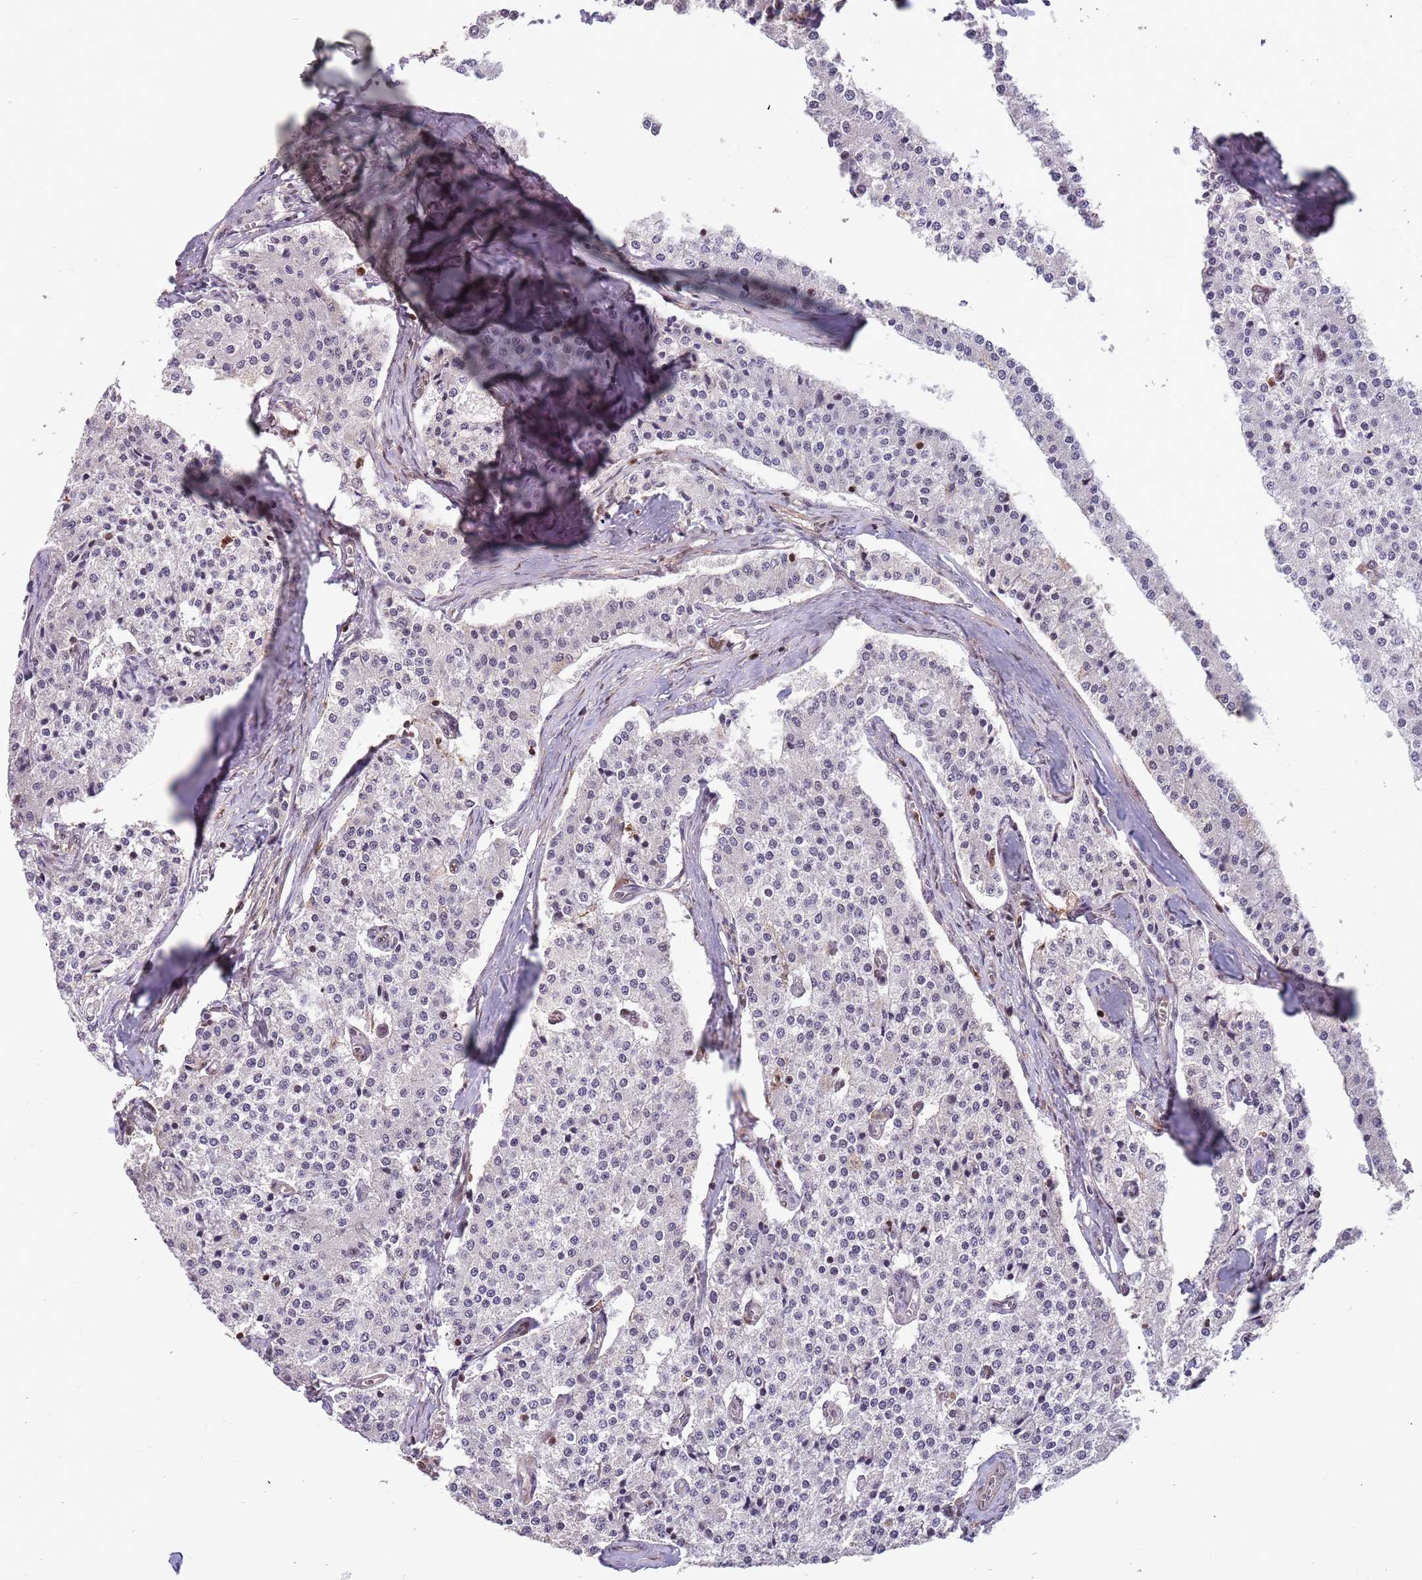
{"staining": {"intensity": "negative", "quantity": "none", "location": "none"}, "tissue": "carcinoid", "cell_type": "Tumor cells", "image_type": "cancer", "snomed": [{"axis": "morphology", "description": "Carcinoid, malignant, NOS"}, {"axis": "topography", "description": "Colon"}], "caption": "The histopathology image demonstrates no staining of tumor cells in carcinoid (malignant).", "gene": "GBP2", "patient": {"sex": "female", "age": 52}}